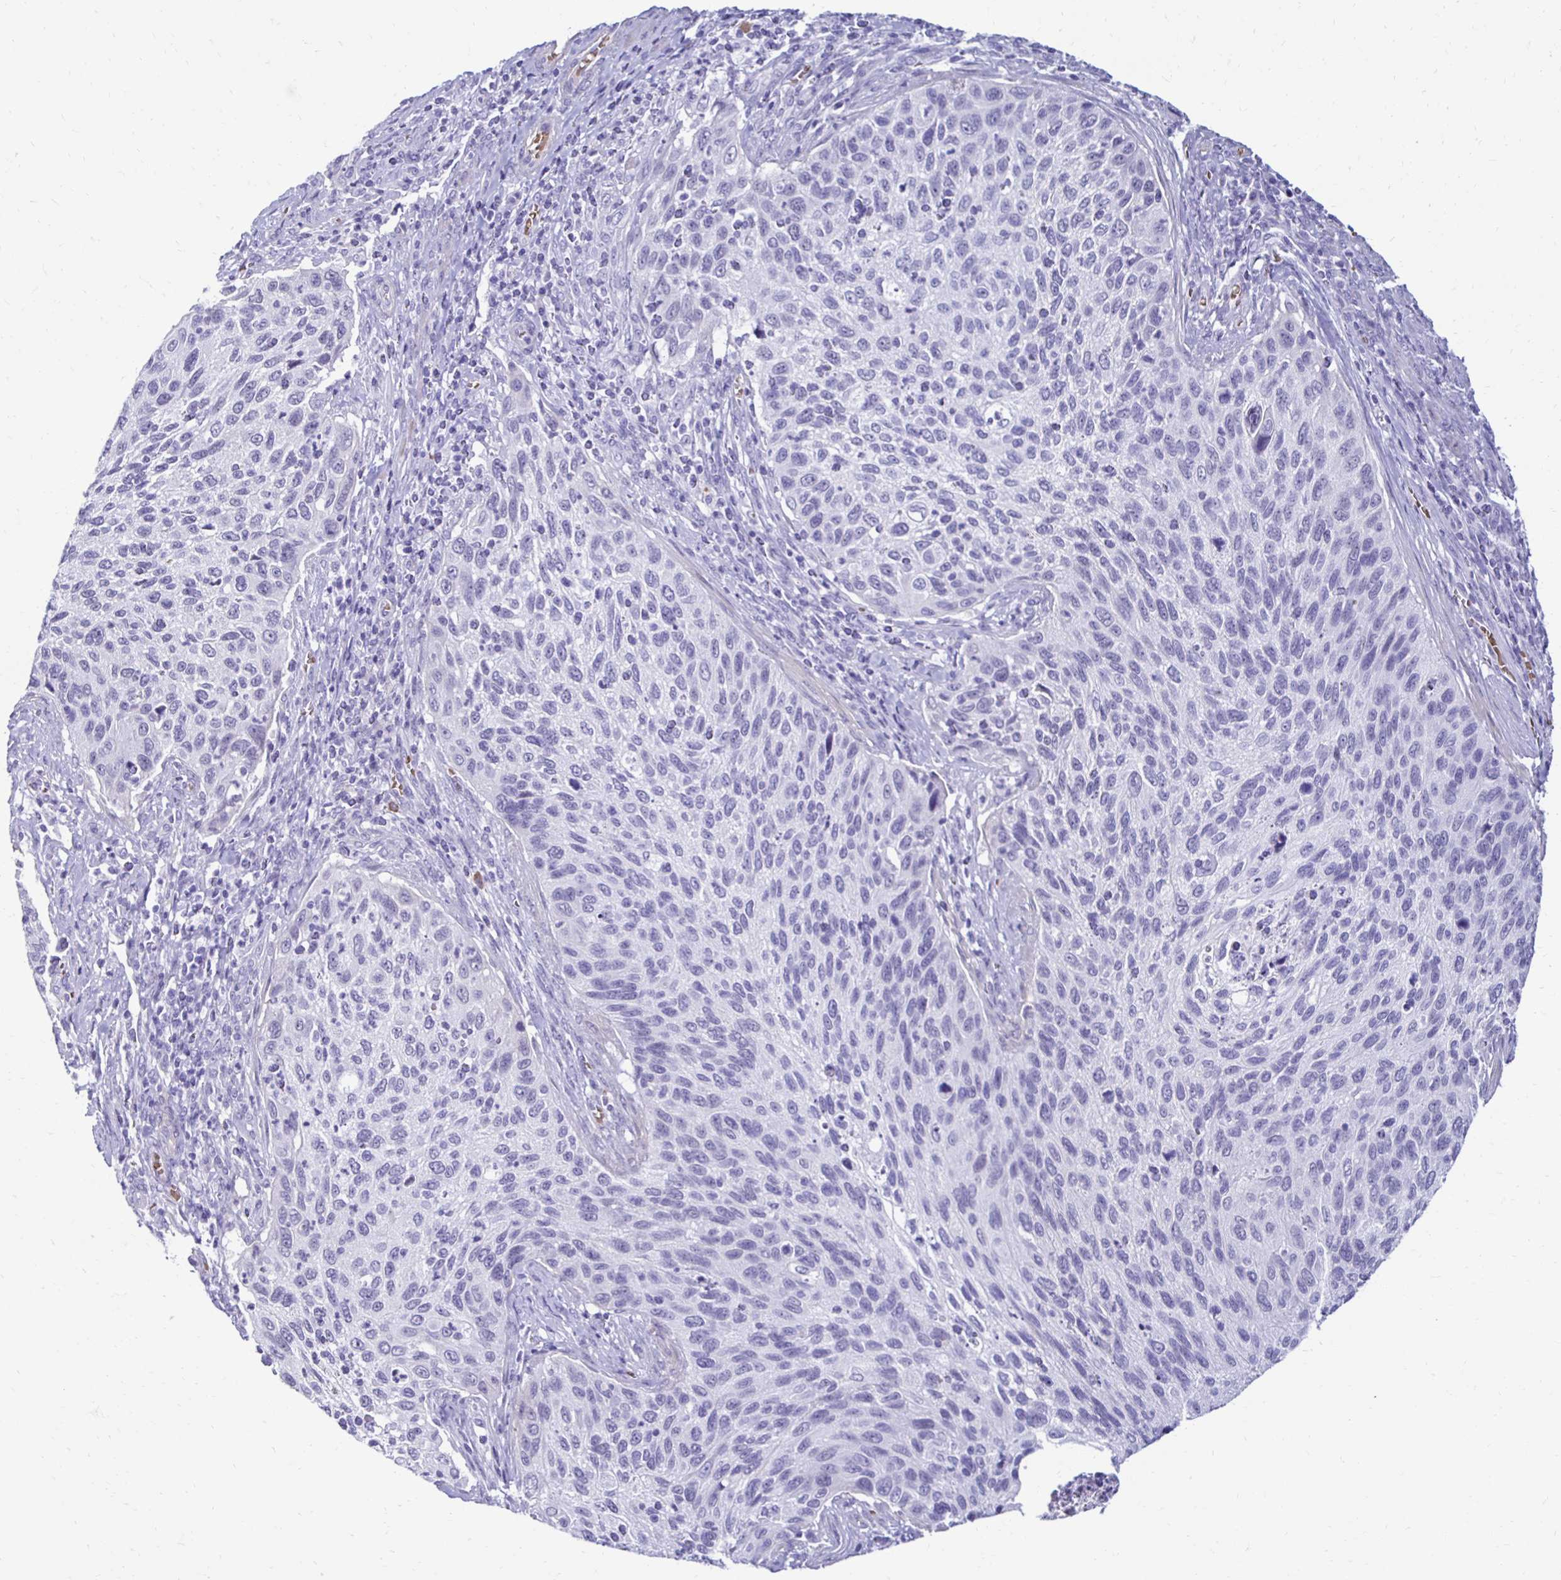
{"staining": {"intensity": "negative", "quantity": "none", "location": "none"}, "tissue": "cervical cancer", "cell_type": "Tumor cells", "image_type": "cancer", "snomed": [{"axis": "morphology", "description": "Squamous cell carcinoma, NOS"}, {"axis": "topography", "description": "Cervix"}], "caption": "Cervical cancer was stained to show a protein in brown. There is no significant positivity in tumor cells.", "gene": "RHBDL3", "patient": {"sex": "female", "age": 70}}